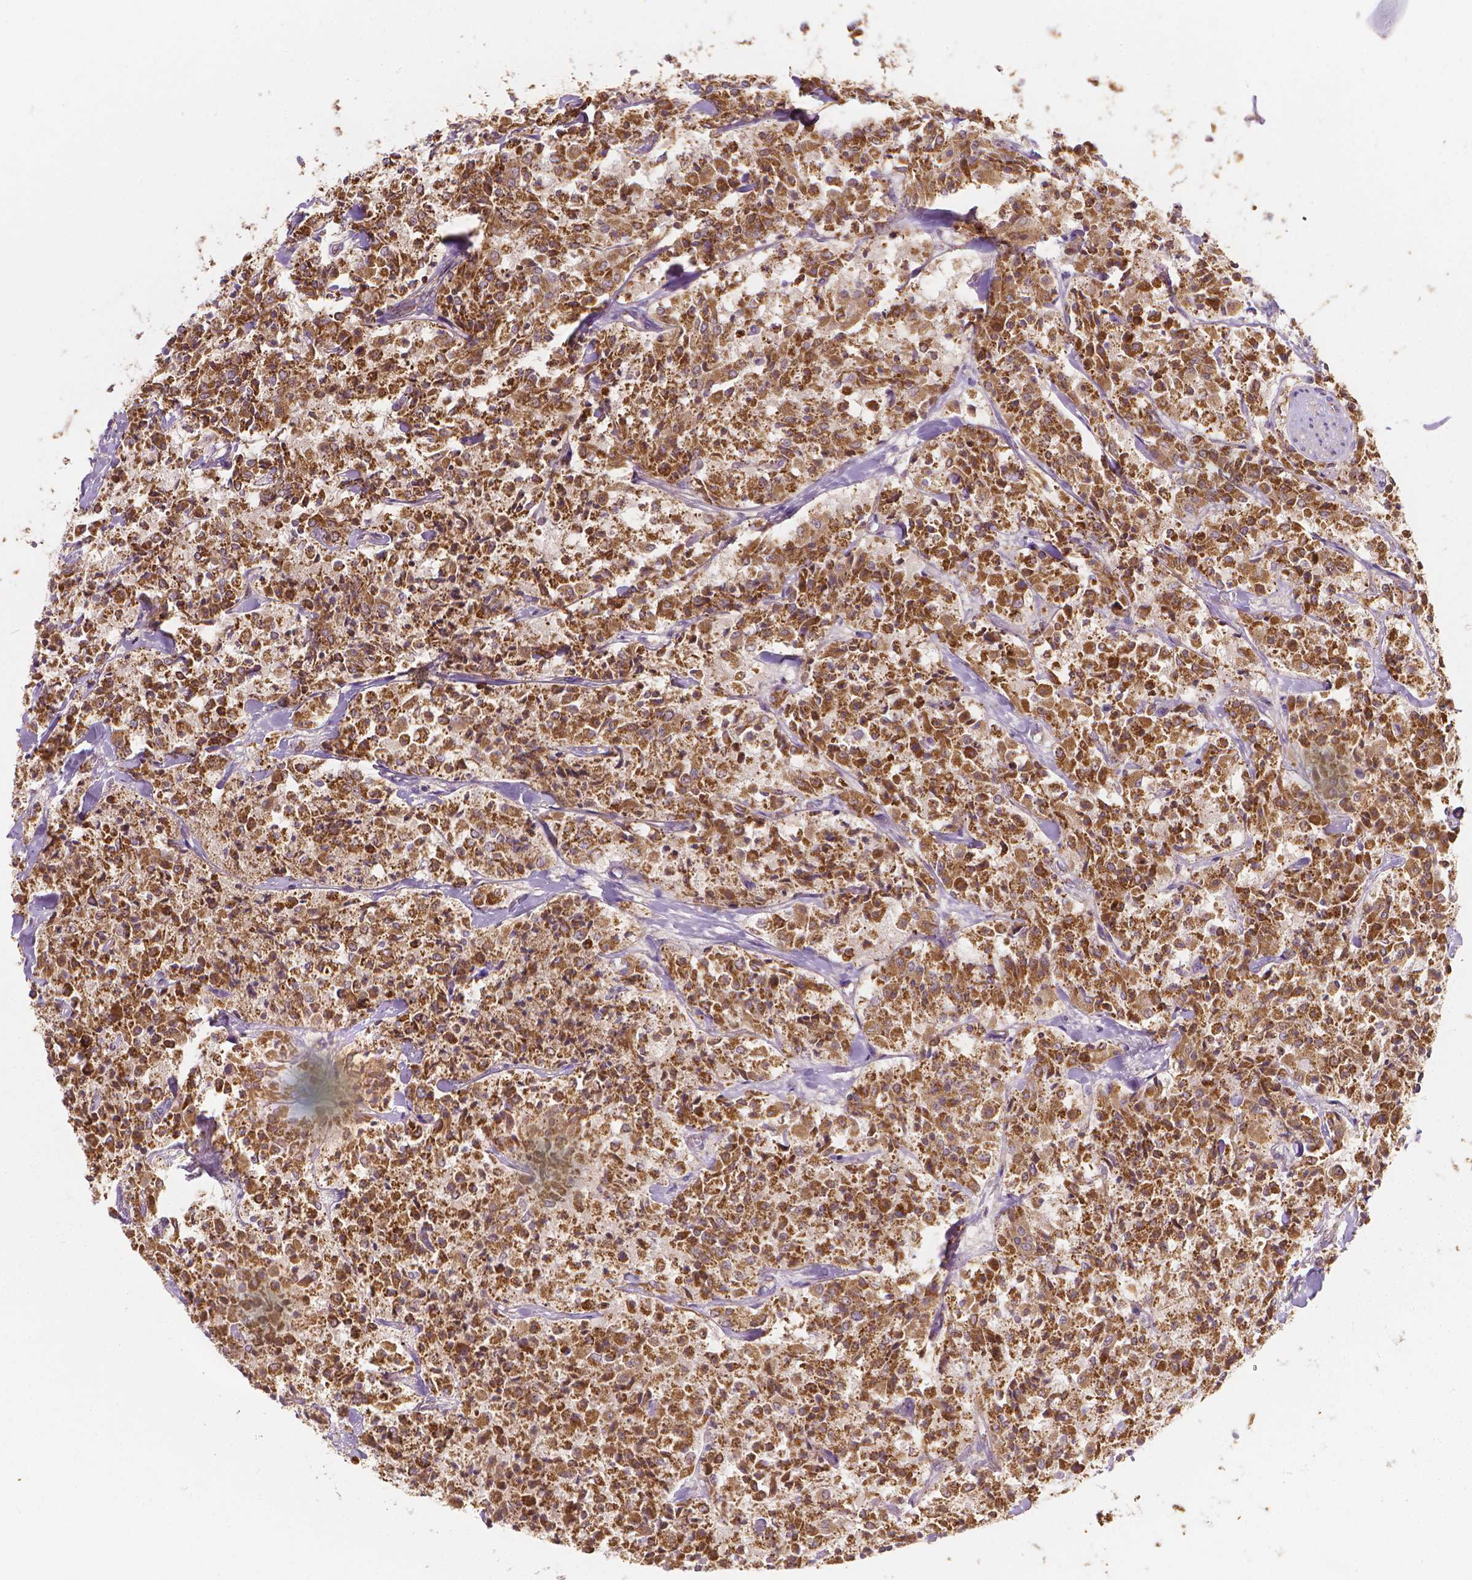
{"staining": {"intensity": "moderate", "quantity": ">75%", "location": "cytoplasmic/membranous"}, "tissue": "carcinoid", "cell_type": "Tumor cells", "image_type": "cancer", "snomed": [{"axis": "morphology", "description": "Carcinoid, malignant, NOS"}, {"axis": "topography", "description": "Lung"}], "caption": "Moderate cytoplasmic/membranous protein staining is appreciated in about >75% of tumor cells in malignant carcinoid.", "gene": "SNCAIP", "patient": {"sex": "male", "age": 71}}